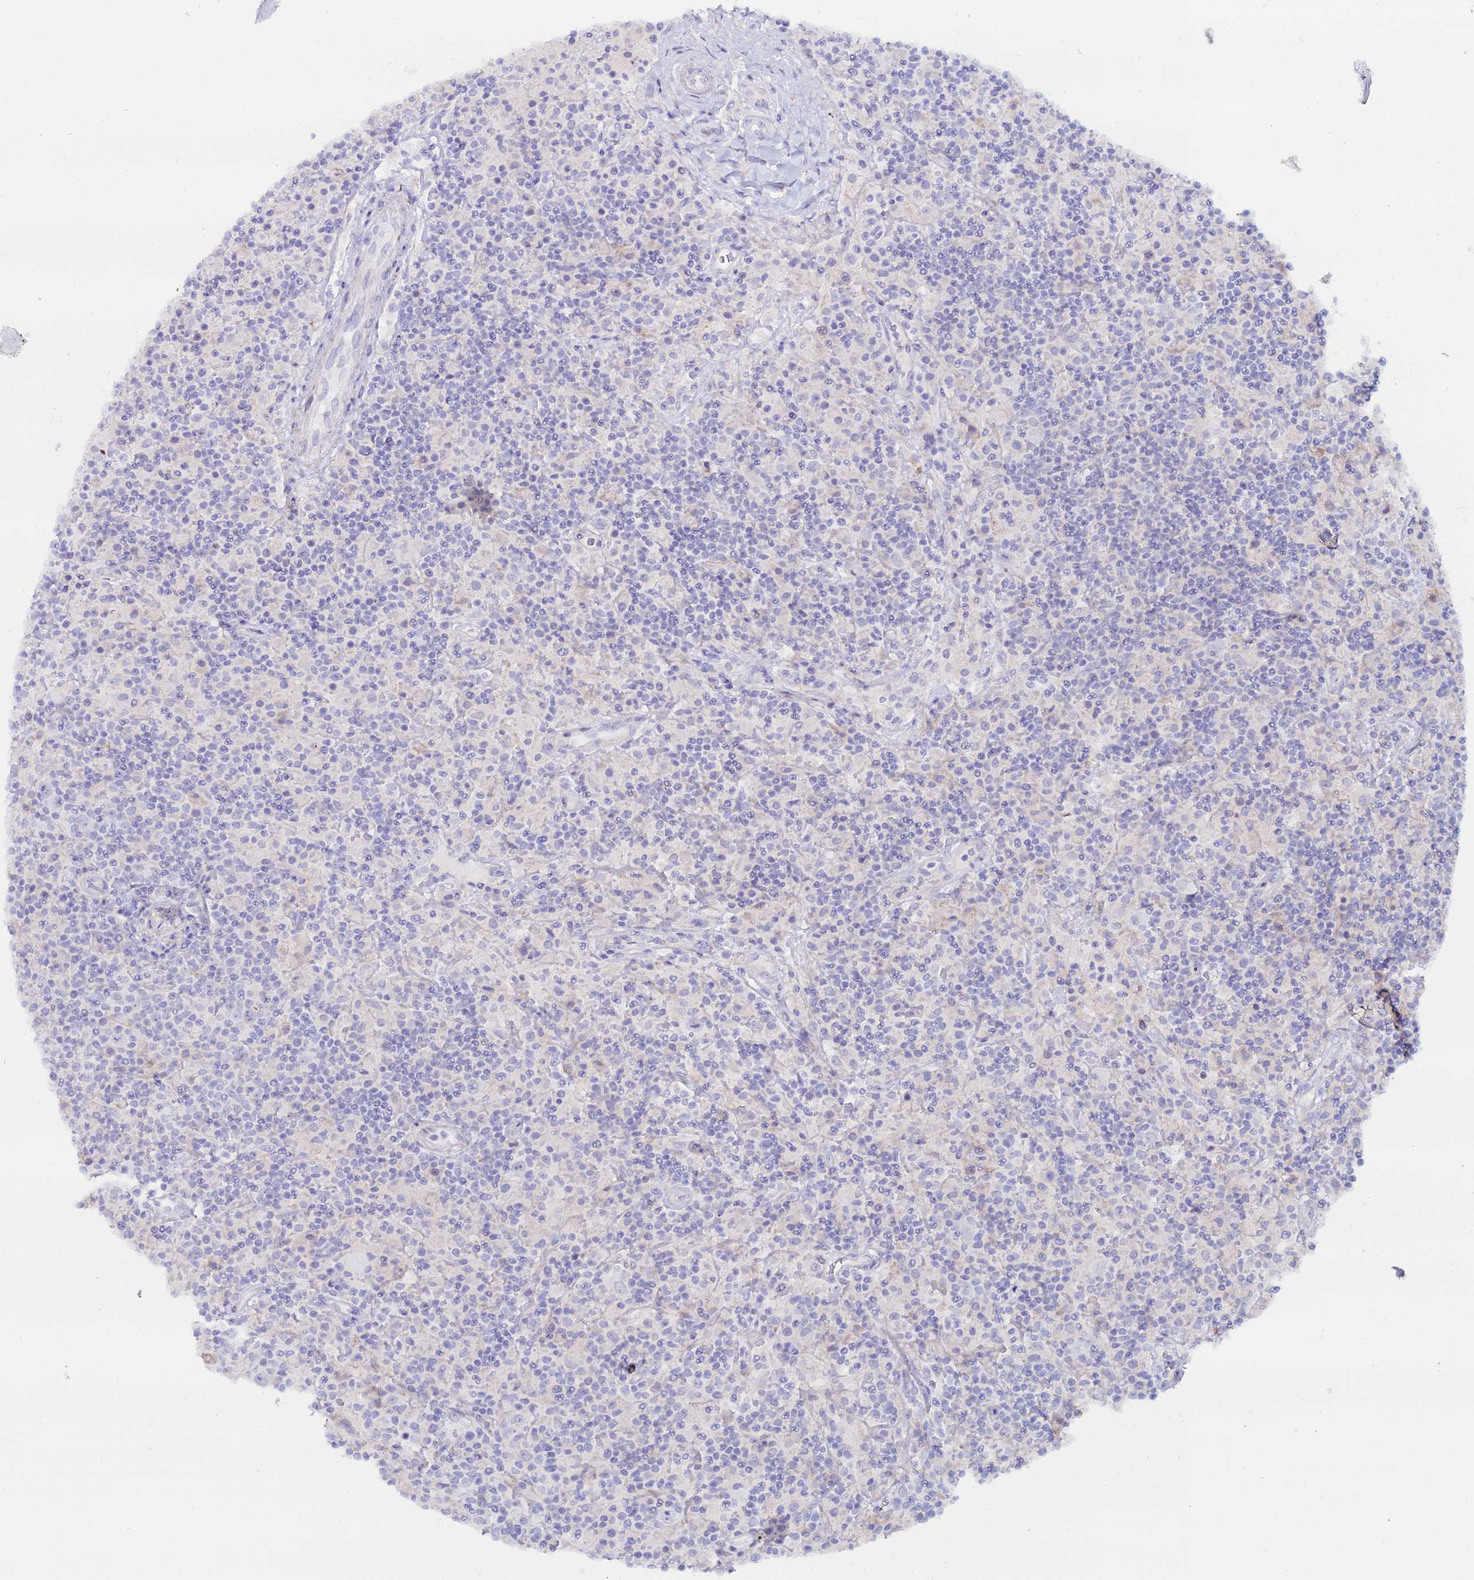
{"staining": {"intensity": "negative", "quantity": "none", "location": "none"}, "tissue": "lymphoma", "cell_type": "Tumor cells", "image_type": "cancer", "snomed": [{"axis": "morphology", "description": "Hodgkin's disease, NOS"}, {"axis": "topography", "description": "Lymph node"}], "caption": "High power microscopy image of an immunohistochemistry (IHC) histopathology image of Hodgkin's disease, revealing no significant expression in tumor cells. (Stains: DAB (3,3'-diaminobenzidine) IHC with hematoxylin counter stain, Microscopy: brightfield microscopy at high magnification).", "gene": "DHX34", "patient": {"sex": "male", "age": 70}}